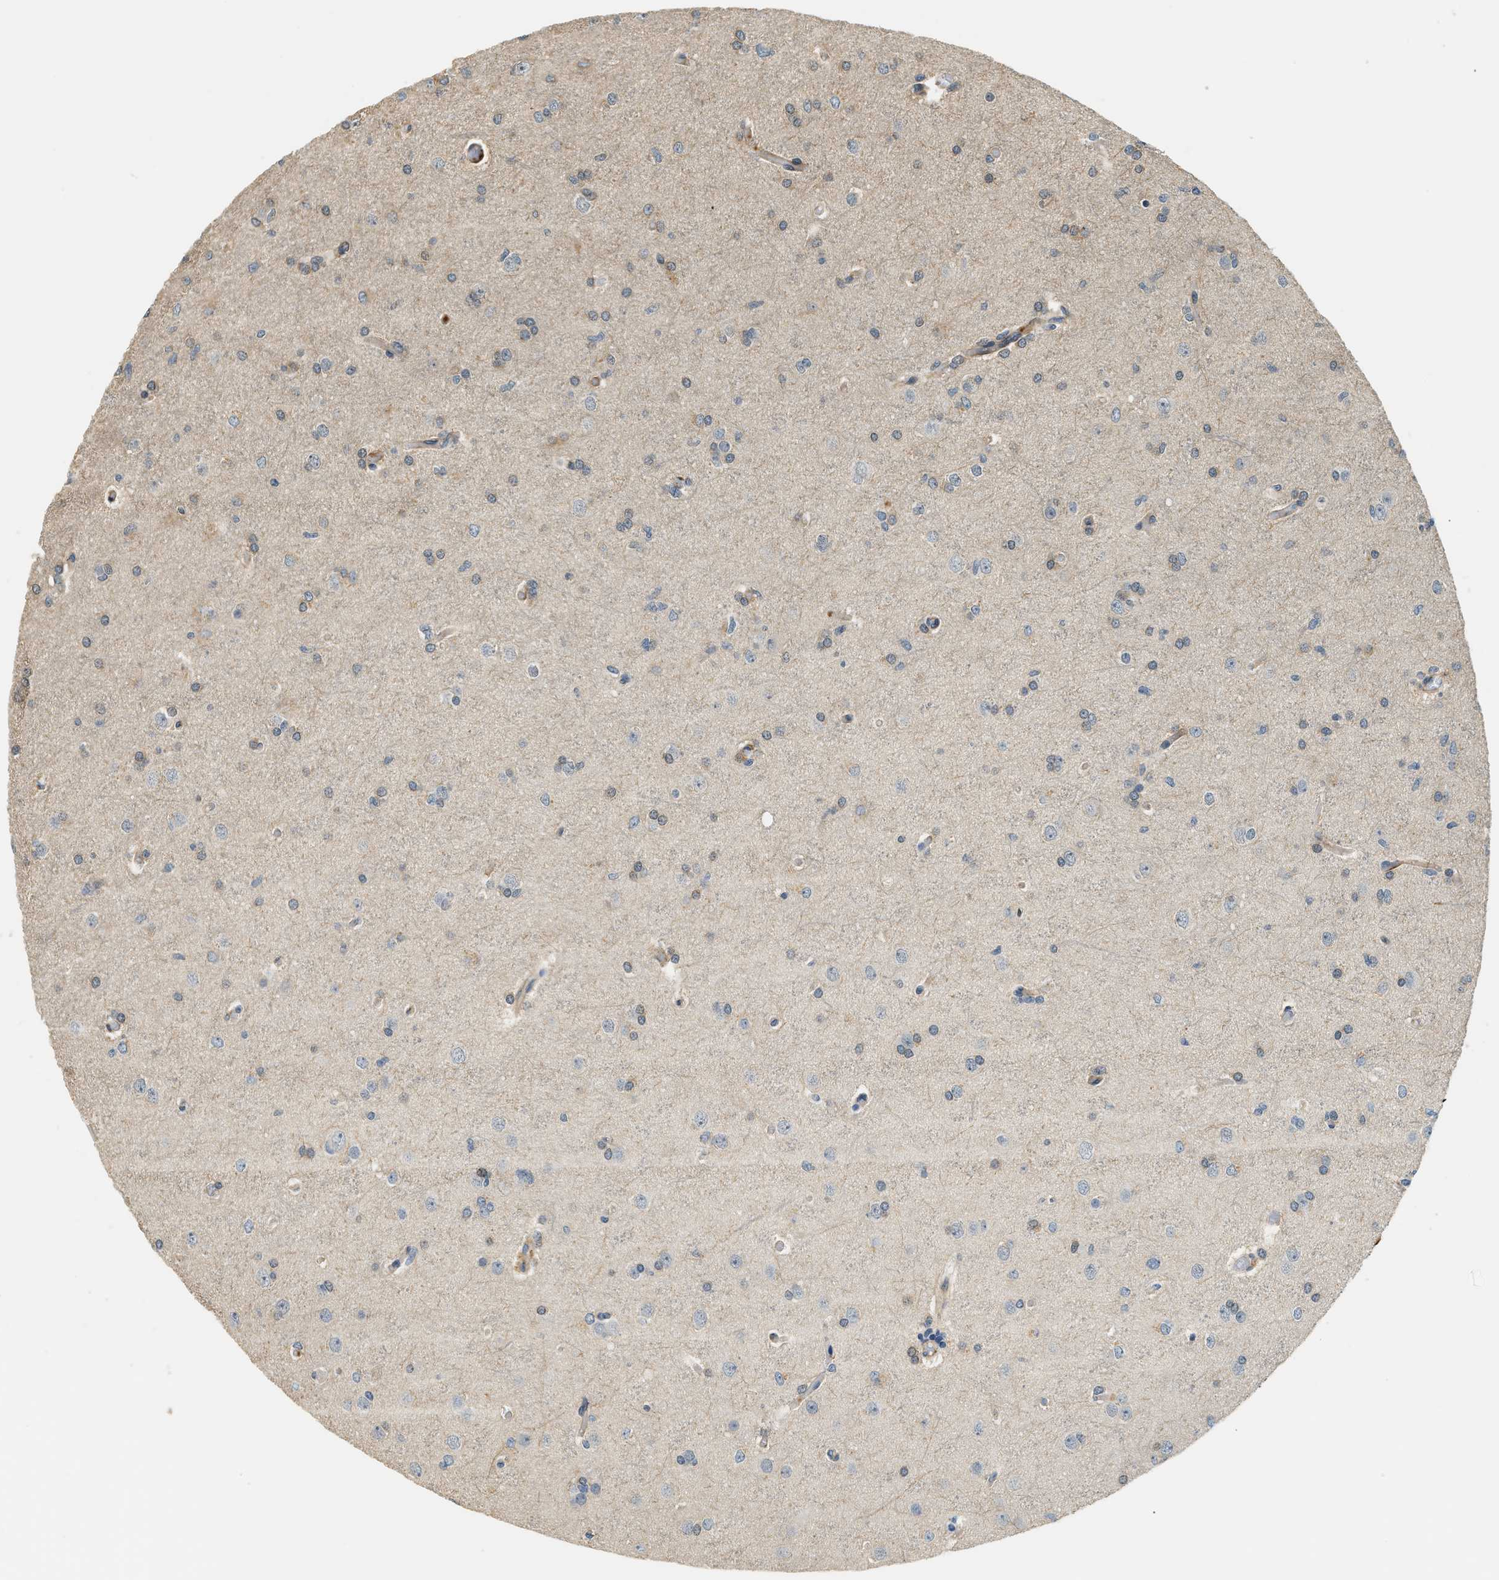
{"staining": {"intensity": "weak", "quantity": "<25%", "location": "cytoplasmic/membranous"}, "tissue": "glioma", "cell_type": "Tumor cells", "image_type": "cancer", "snomed": [{"axis": "morphology", "description": "Glioma, malignant, High grade"}, {"axis": "topography", "description": "Cerebral cortex"}], "caption": "Immunohistochemistry micrograph of neoplastic tissue: malignant high-grade glioma stained with DAB (3,3'-diaminobenzidine) demonstrates no significant protein staining in tumor cells.", "gene": "ALOX12", "patient": {"sex": "female", "age": 36}}